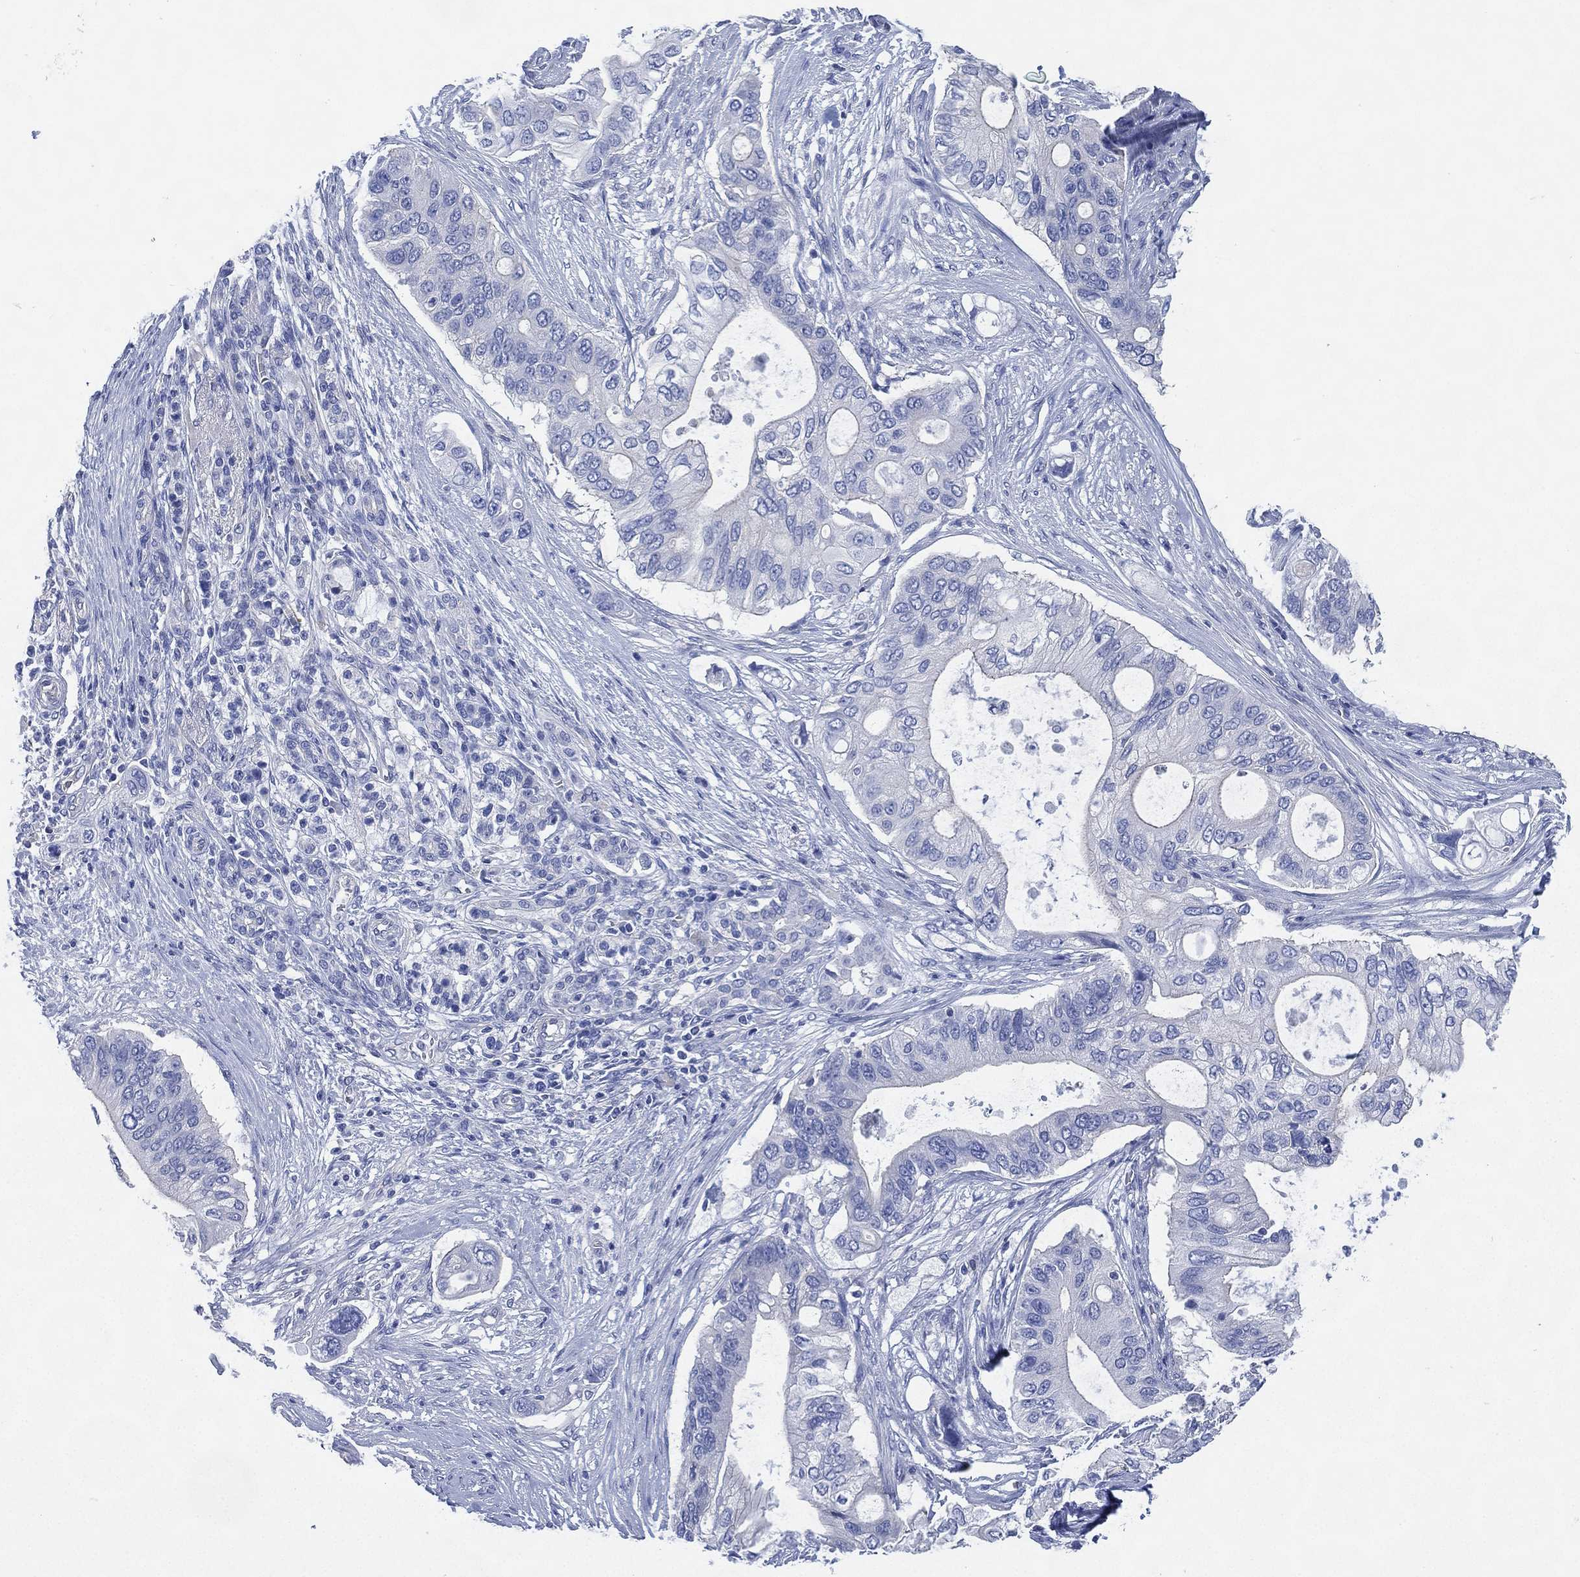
{"staining": {"intensity": "negative", "quantity": "none", "location": "none"}, "tissue": "pancreatic cancer", "cell_type": "Tumor cells", "image_type": "cancer", "snomed": [{"axis": "morphology", "description": "Adenocarcinoma, NOS"}, {"axis": "topography", "description": "Pancreas"}], "caption": "DAB (3,3'-diaminobenzidine) immunohistochemical staining of human adenocarcinoma (pancreatic) reveals no significant expression in tumor cells.", "gene": "CCDC70", "patient": {"sex": "female", "age": 72}}